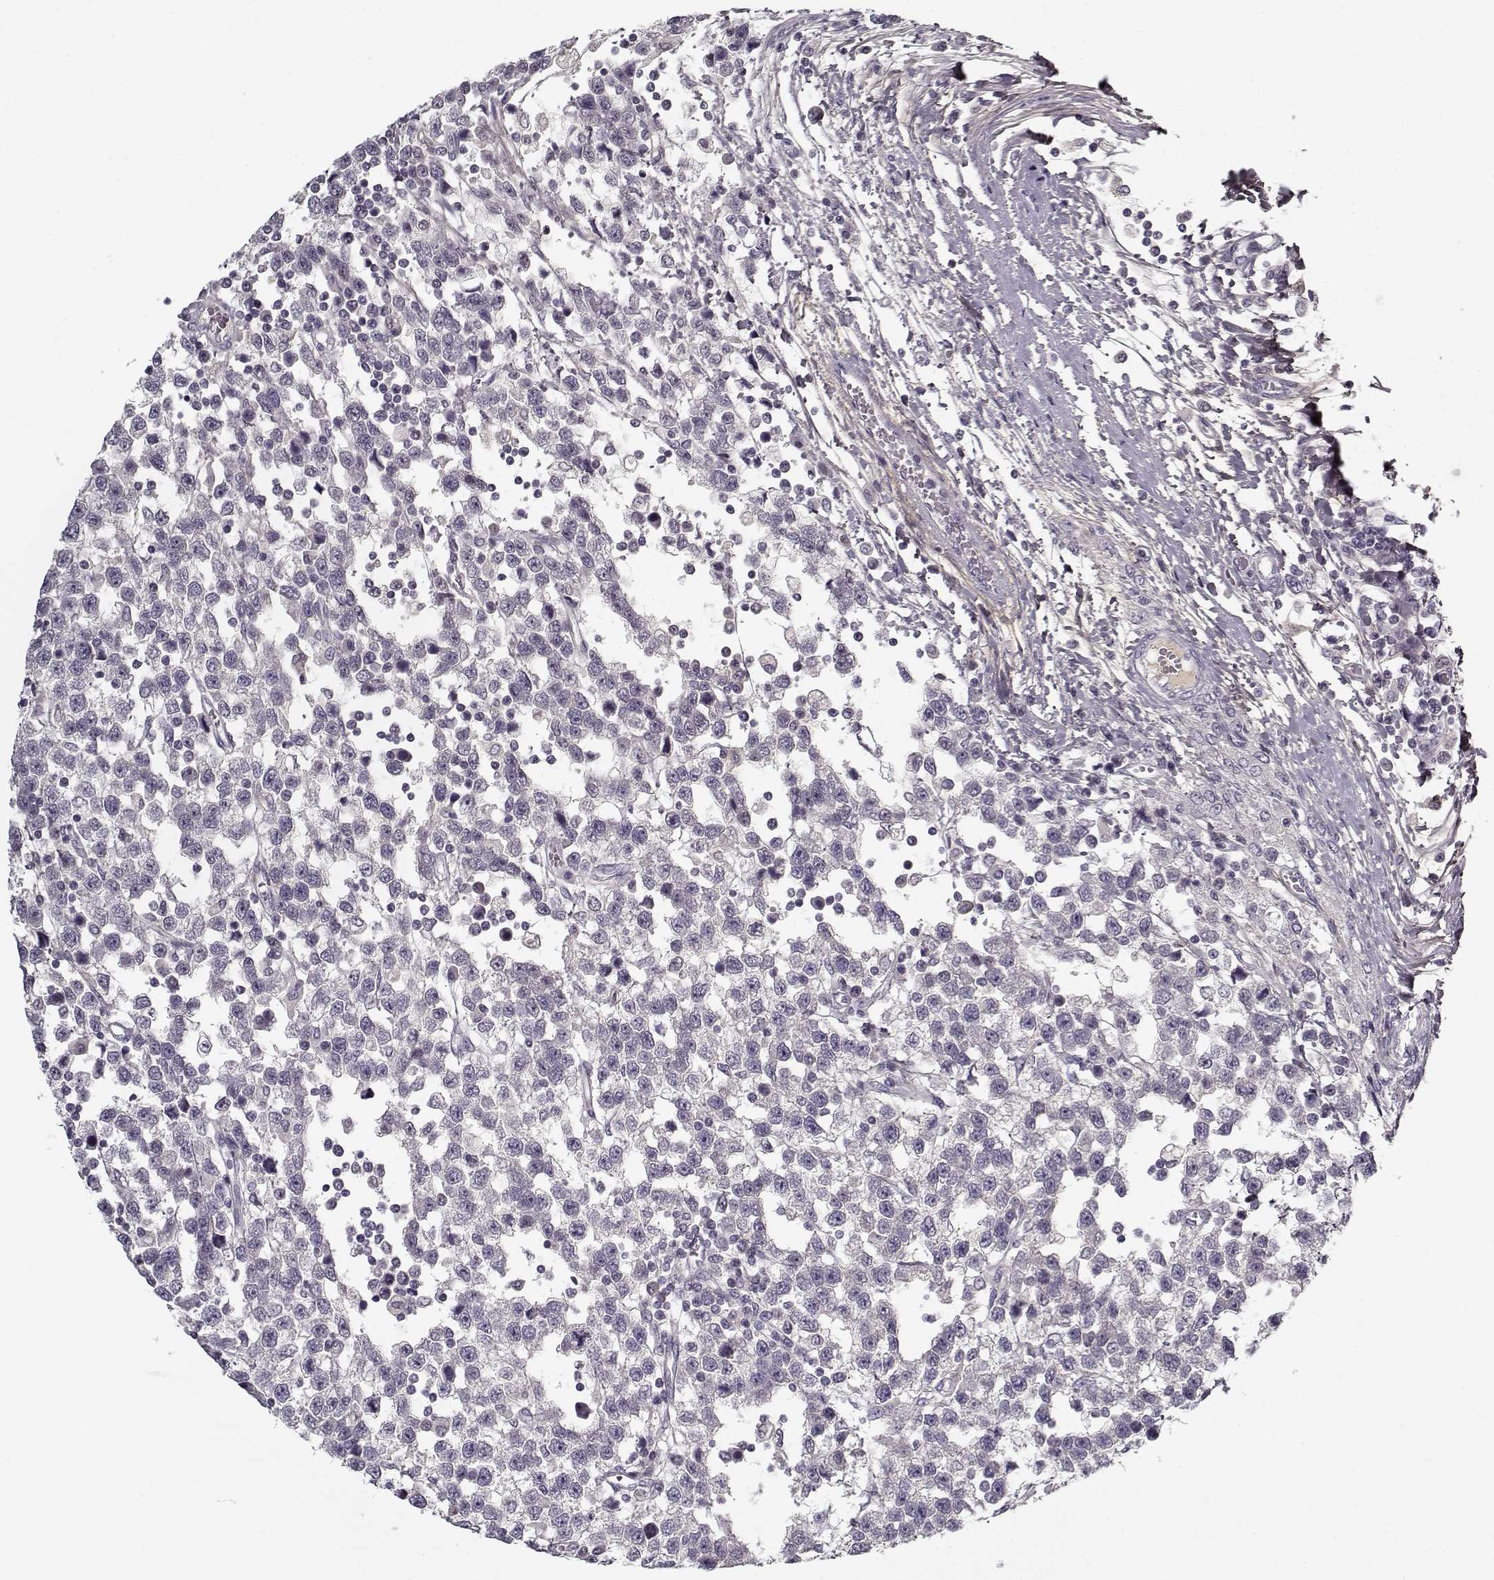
{"staining": {"intensity": "negative", "quantity": "none", "location": "none"}, "tissue": "testis cancer", "cell_type": "Tumor cells", "image_type": "cancer", "snomed": [{"axis": "morphology", "description": "Seminoma, NOS"}, {"axis": "topography", "description": "Testis"}], "caption": "Immunohistochemistry image of human testis seminoma stained for a protein (brown), which displays no positivity in tumor cells.", "gene": "LUM", "patient": {"sex": "male", "age": 34}}